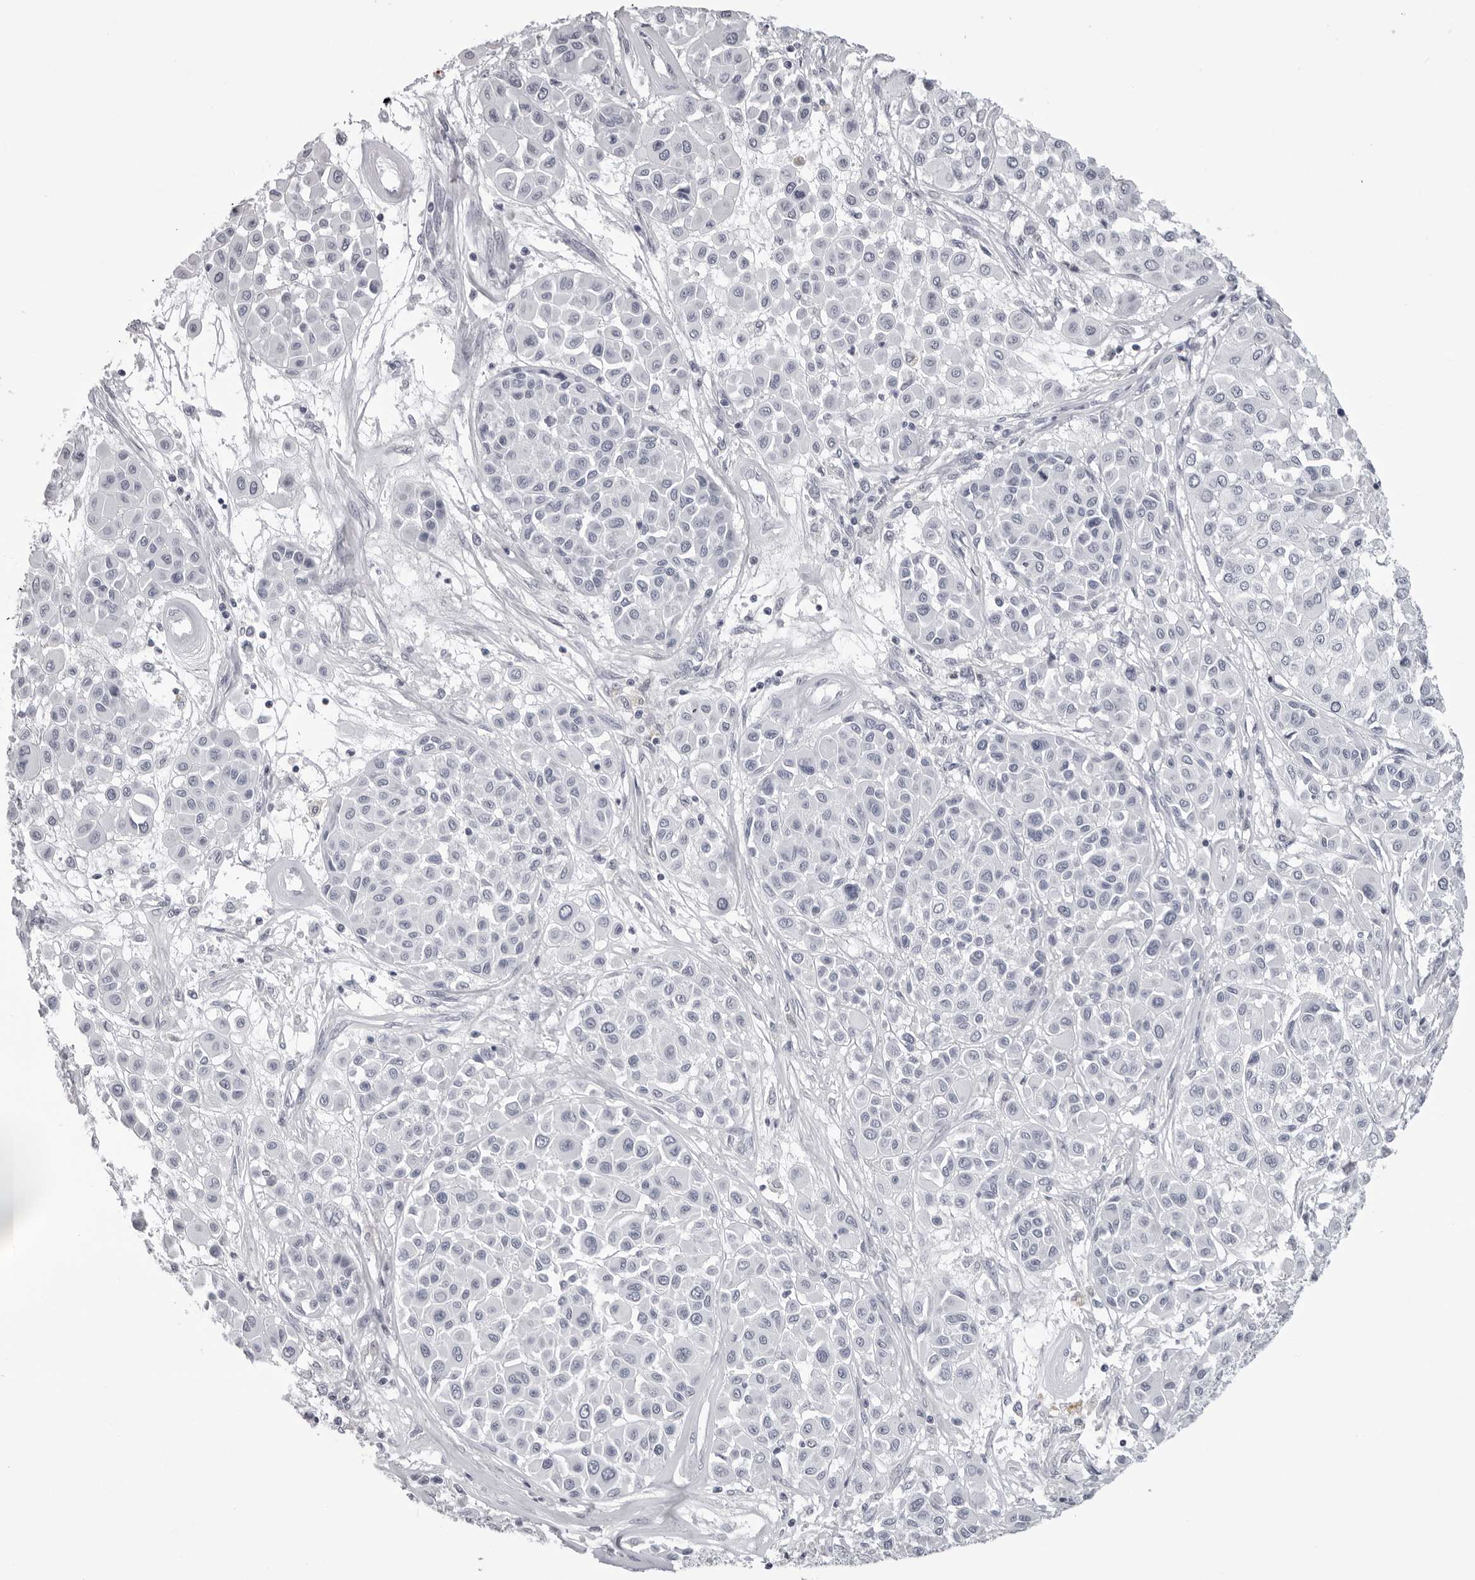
{"staining": {"intensity": "negative", "quantity": "none", "location": "none"}, "tissue": "melanoma", "cell_type": "Tumor cells", "image_type": "cancer", "snomed": [{"axis": "morphology", "description": "Malignant melanoma, Metastatic site"}, {"axis": "topography", "description": "Soft tissue"}], "caption": "A micrograph of human malignant melanoma (metastatic site) is negative for staining in tumor cells.", "gene": "CST1", "patient": {"sex": "male", "age": 41}}